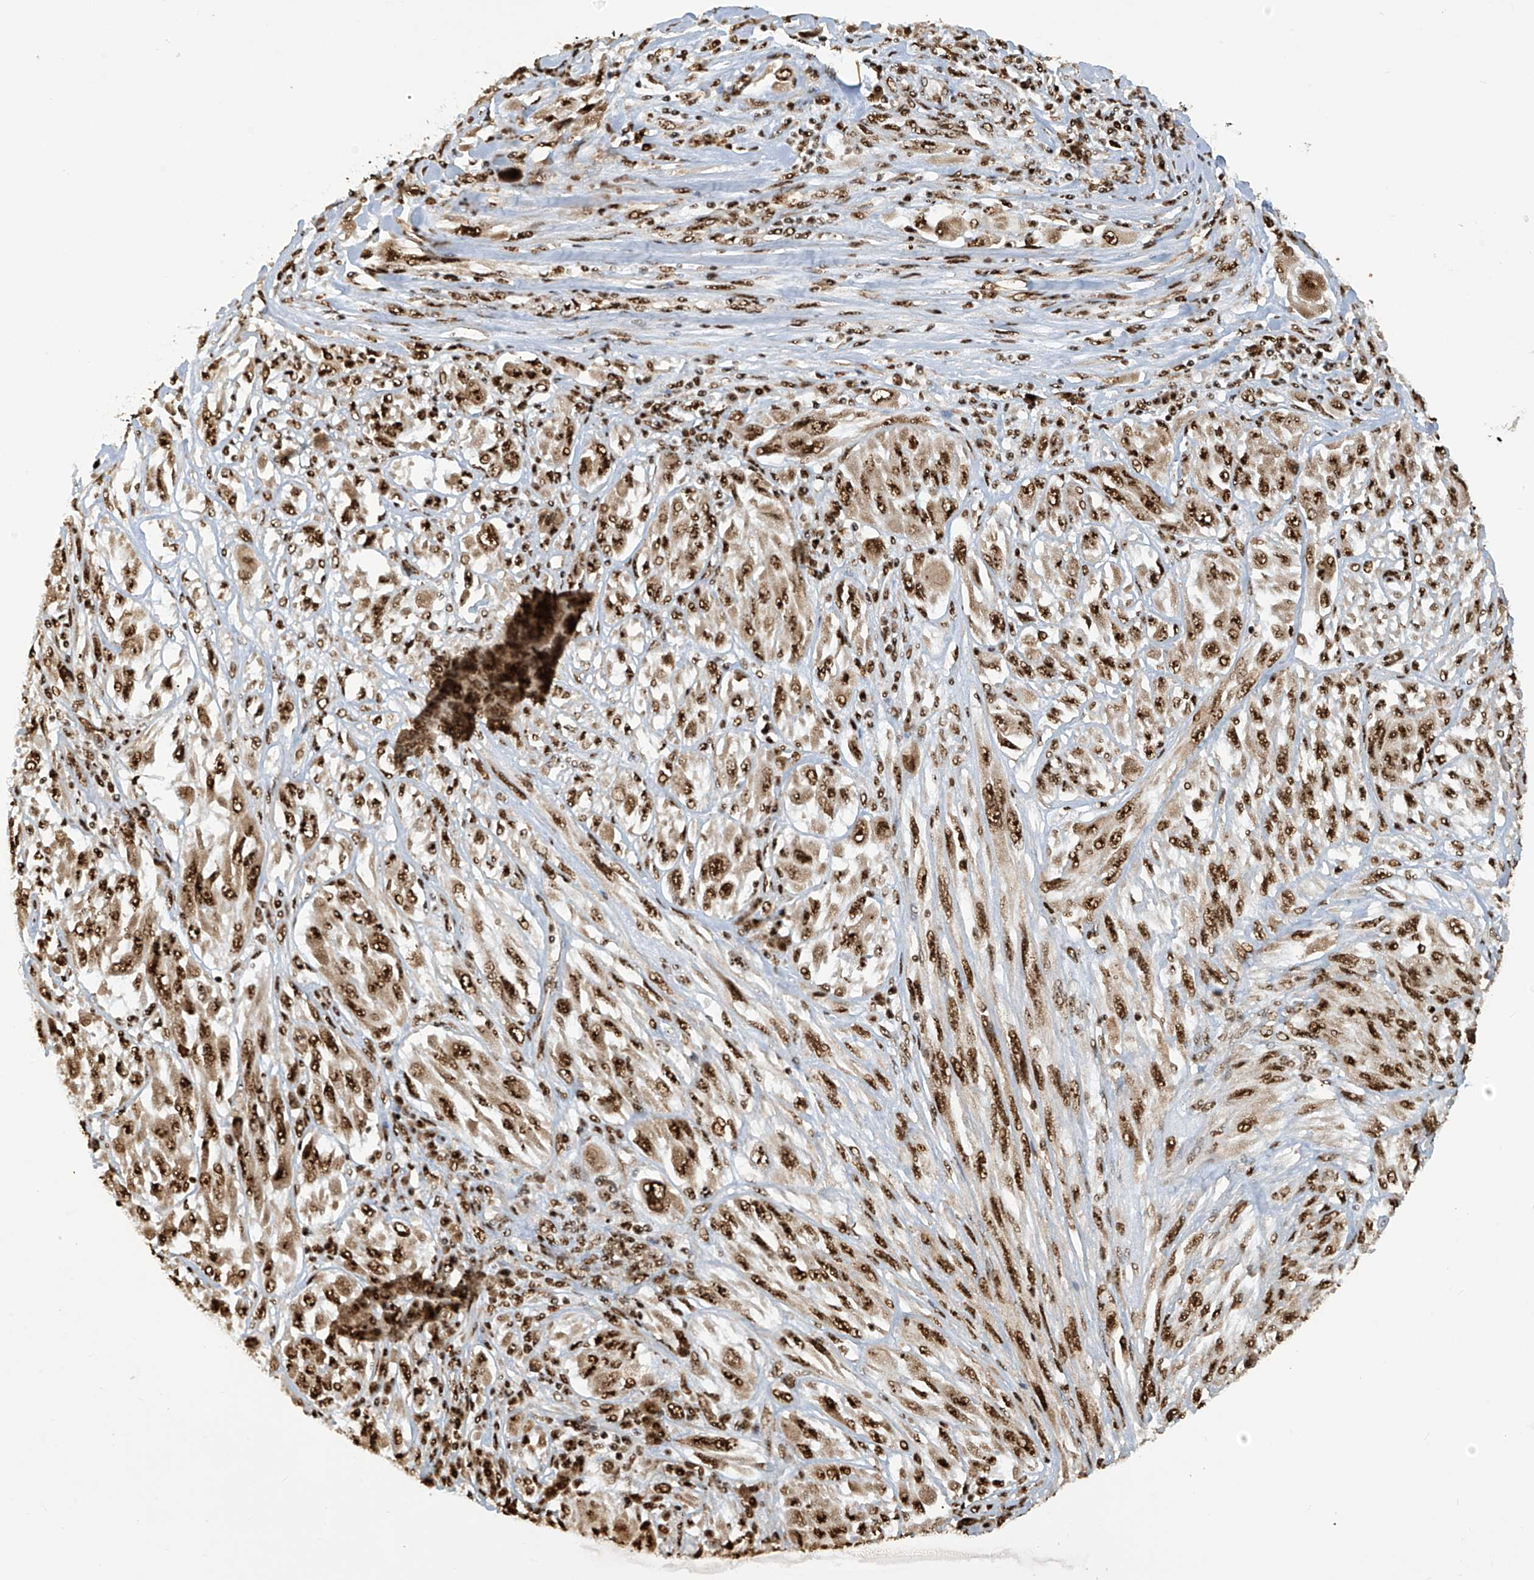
{"staining": {"intensity": "strong", "quantity": ">75%", "location": "nuclear"}, "tissue": "melanoma", "cell_type": "Tumor cells", "image_type": "cancer", "snomed": [{"axis": "morphology", "description": "Malignant melanoma, NOS"}, {"axis": "topography", "description": "Skin"}], "caption": "Human malignant melanoma stained for a protein (brown) exhibits strong nuclear positive expression in about >75% of tumor cells.", "gene": "LBH", "patient": {"sex": "female", "age": 91}}